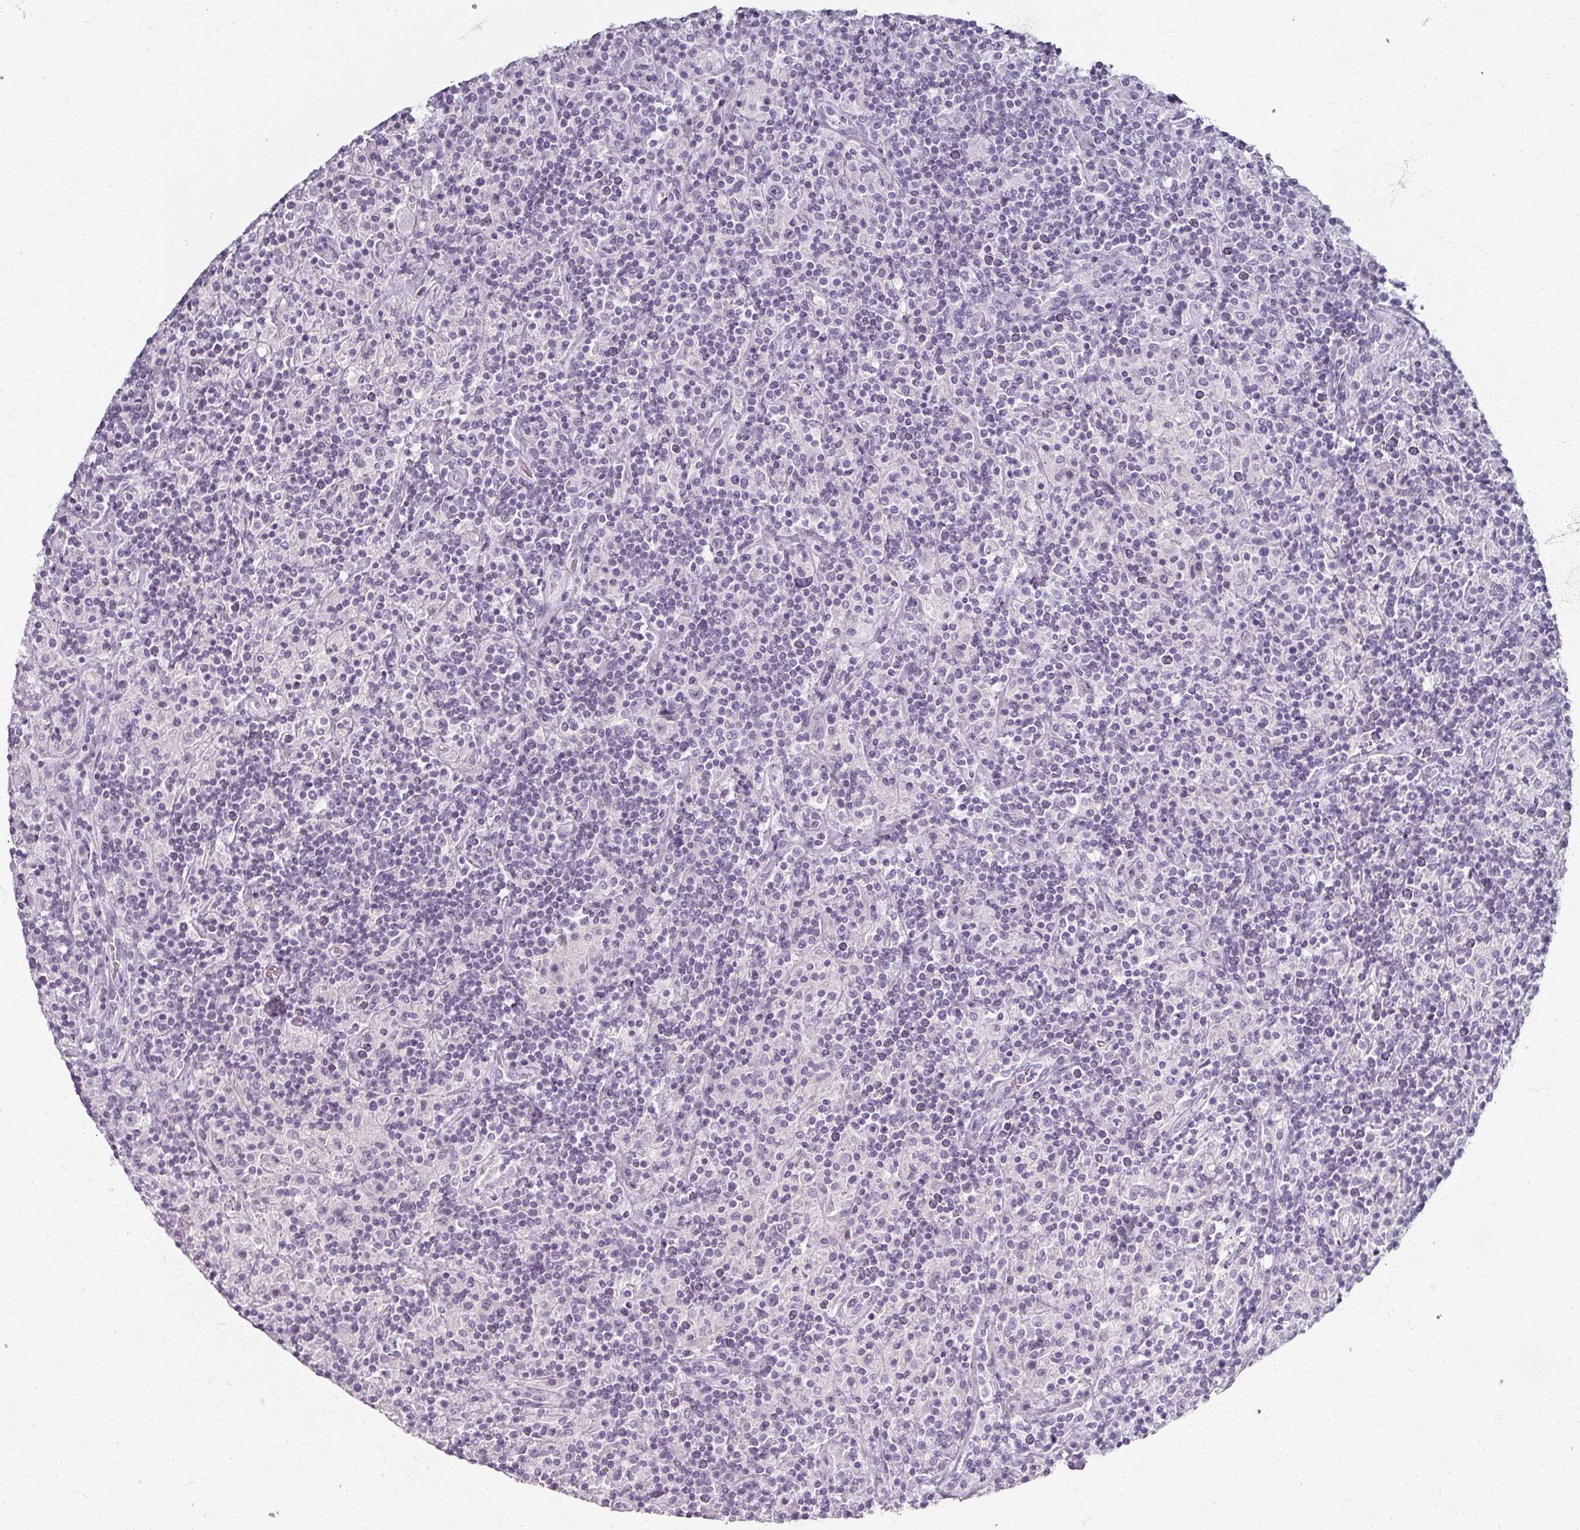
{"staining": {"intensity": "negative", "quantity": "none", "location": "none"}, "tissue": "lymphoma", "cell_type": "Tumor cells", "image_type": "cancer", "snomed": [{"axis": "morphology", "description": "Hodgkin's disease, NOS"}, {"axis": "topography", "description": "Lymph node"}], "caption": "Hodgkin's disease was stained to show a protein in brown. There is no significant staining in tumor cells. Brightfield microscopy of immunohistochemistry (IHC) stained with DAB (3,3'-diaminobenzidine) (brown) and hematoxylin (blue), captured at high magnification.", "gene": "REG3G", "patient": {"sex": "male", "age": 70}}